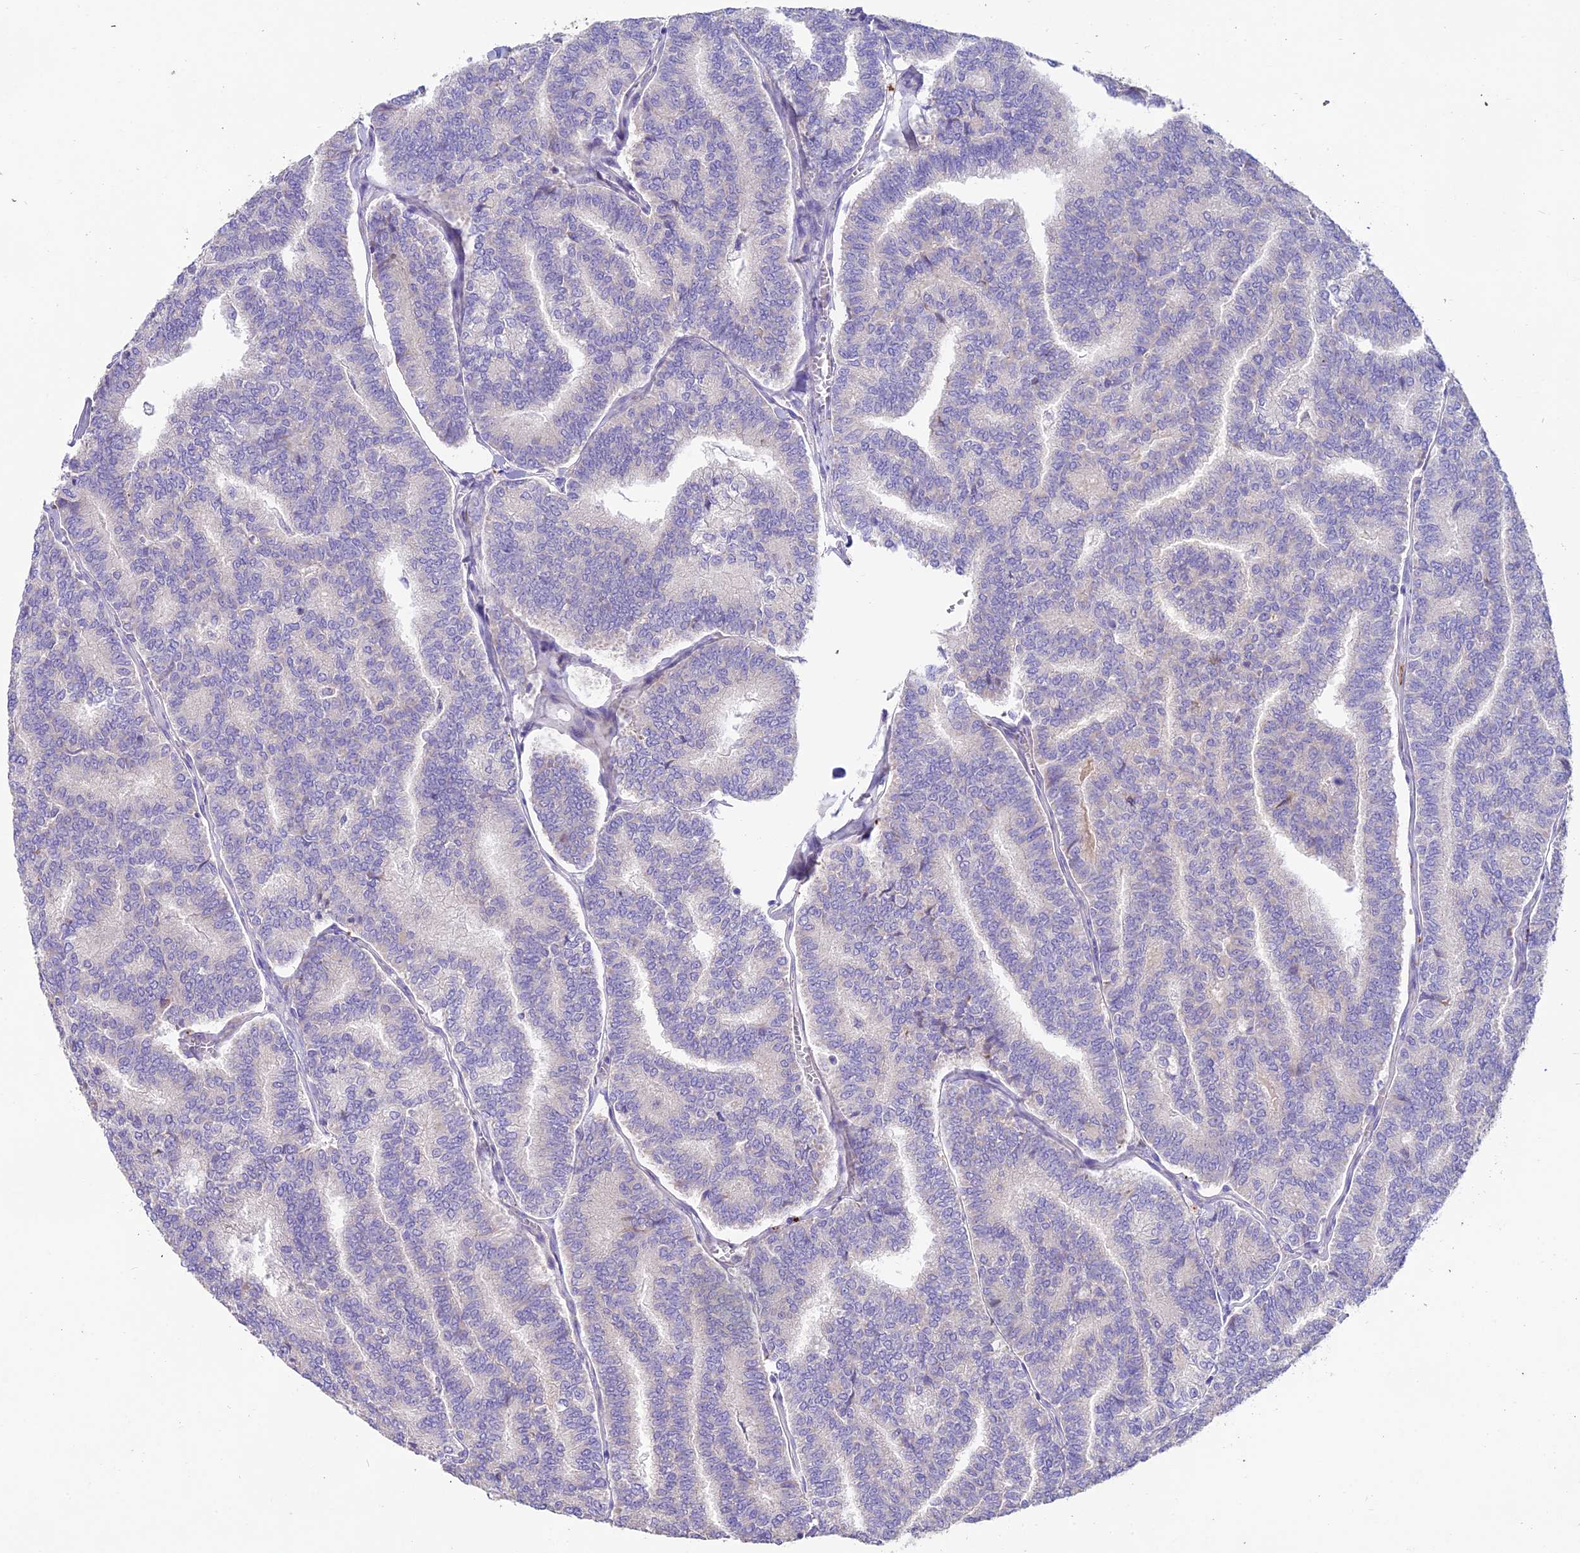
{"staining": {"intensity": "negative", "quantity": "none", "location": "none"}, "tissue": "thyroid cancer", "cell_type": "Tumor cells", "image_type": "cancer", "snomed": [{"axis": "morphology", "description": "Papillary adenocarcinoma, NOS"}, {"axis": "topography", "description": "Thyroid gland"}], "caption": "Immunohistochemistry histopathology image of human thyroid cancer (papillary adenocarcinoma) stained for a protein (brown), which reveals no staining in tumor cells.", "gene": "CD99L2", "patient": {"sex": "female", "age": 35}}